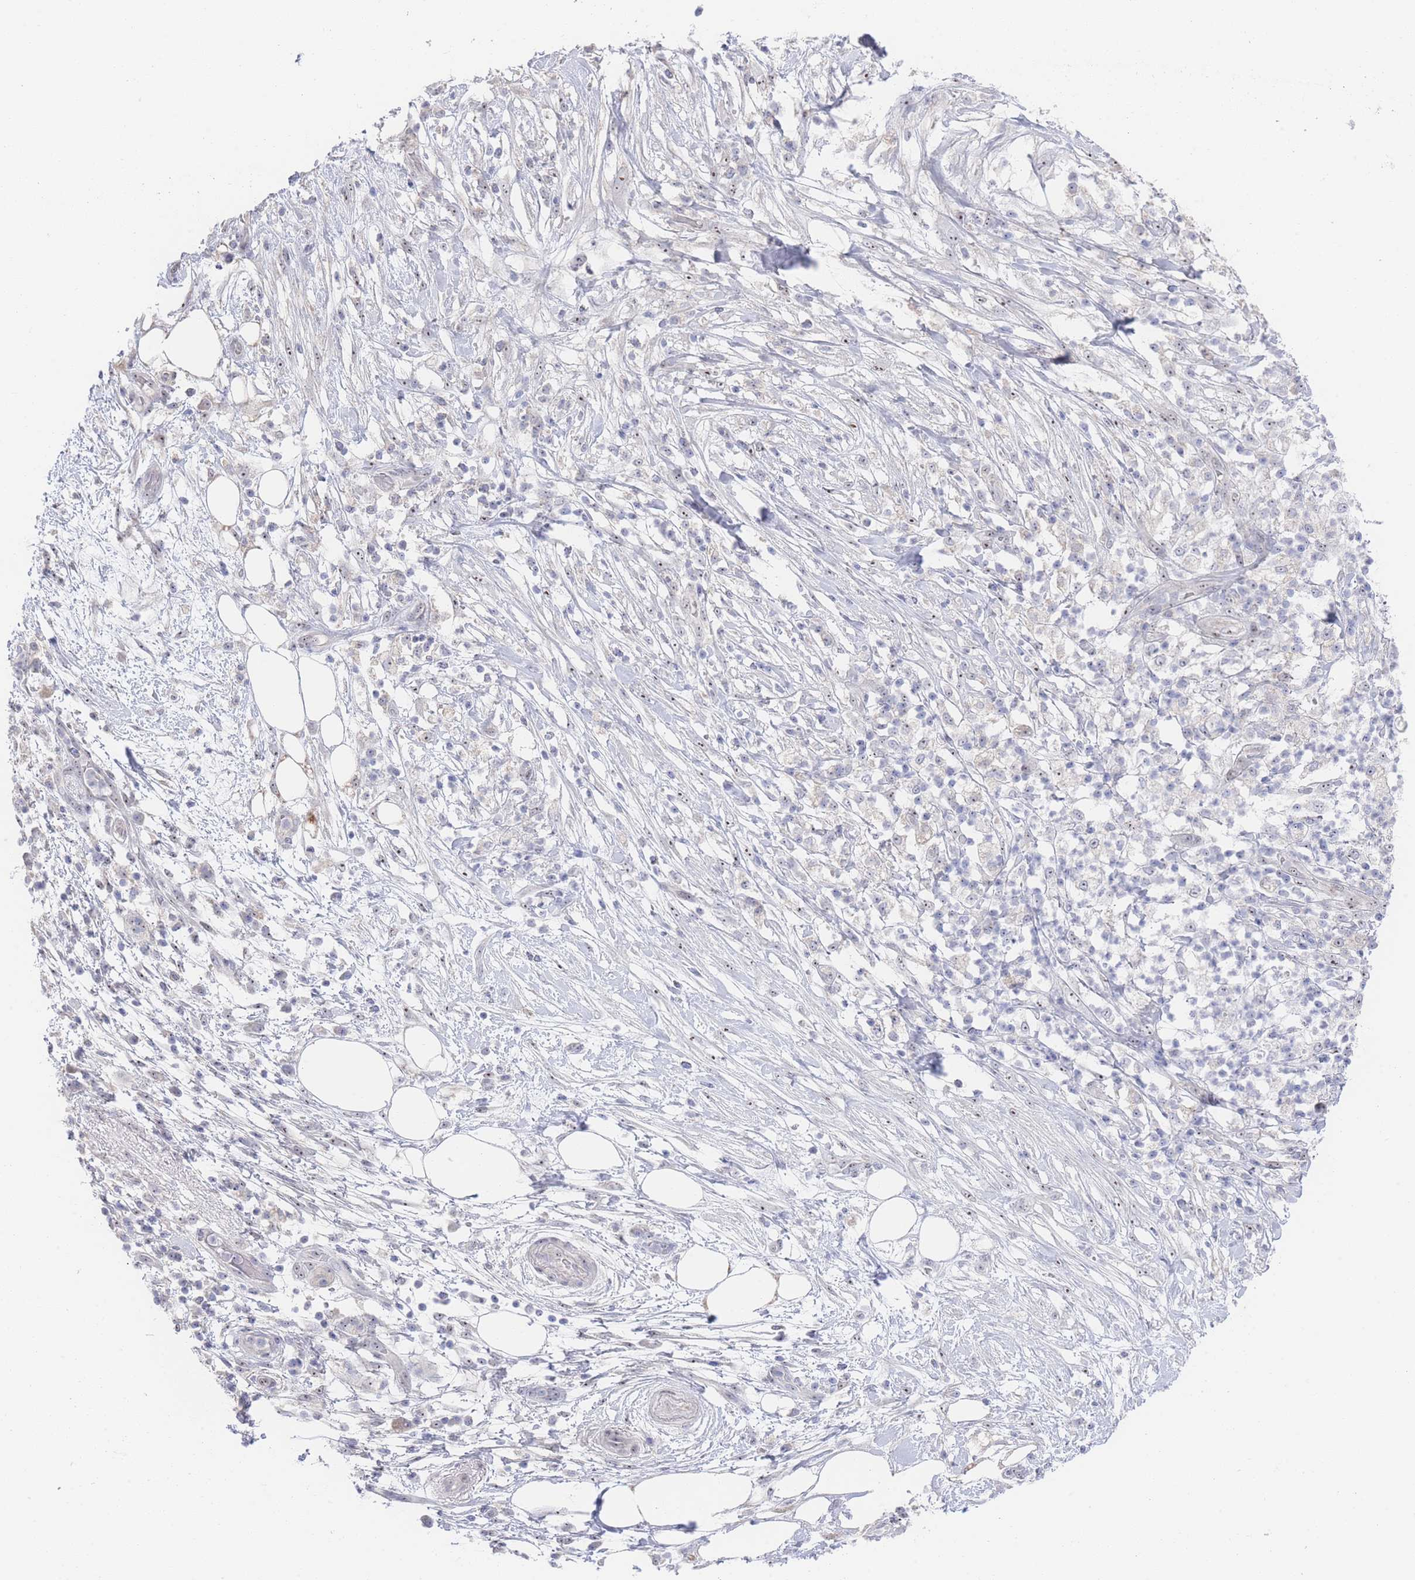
{"staining": {"intensity": "weak", "quantity": "<25%", "location": "nuclear"}, "tissue": "pancreatic cancer", "cell_type": "Tumor cells", "image_type": "cancer", "snomed": [{"axis": "morphology", "description": "Adenocarcinoma, NOS"}, {"axis": "topography", "description": "Pancreas"}], "caption": "Tumor cells show no significant positivity in pancreatic adenocarcinoma.", "gene": "ZNF142", "patient": {"sex": "female", "age": 72}}